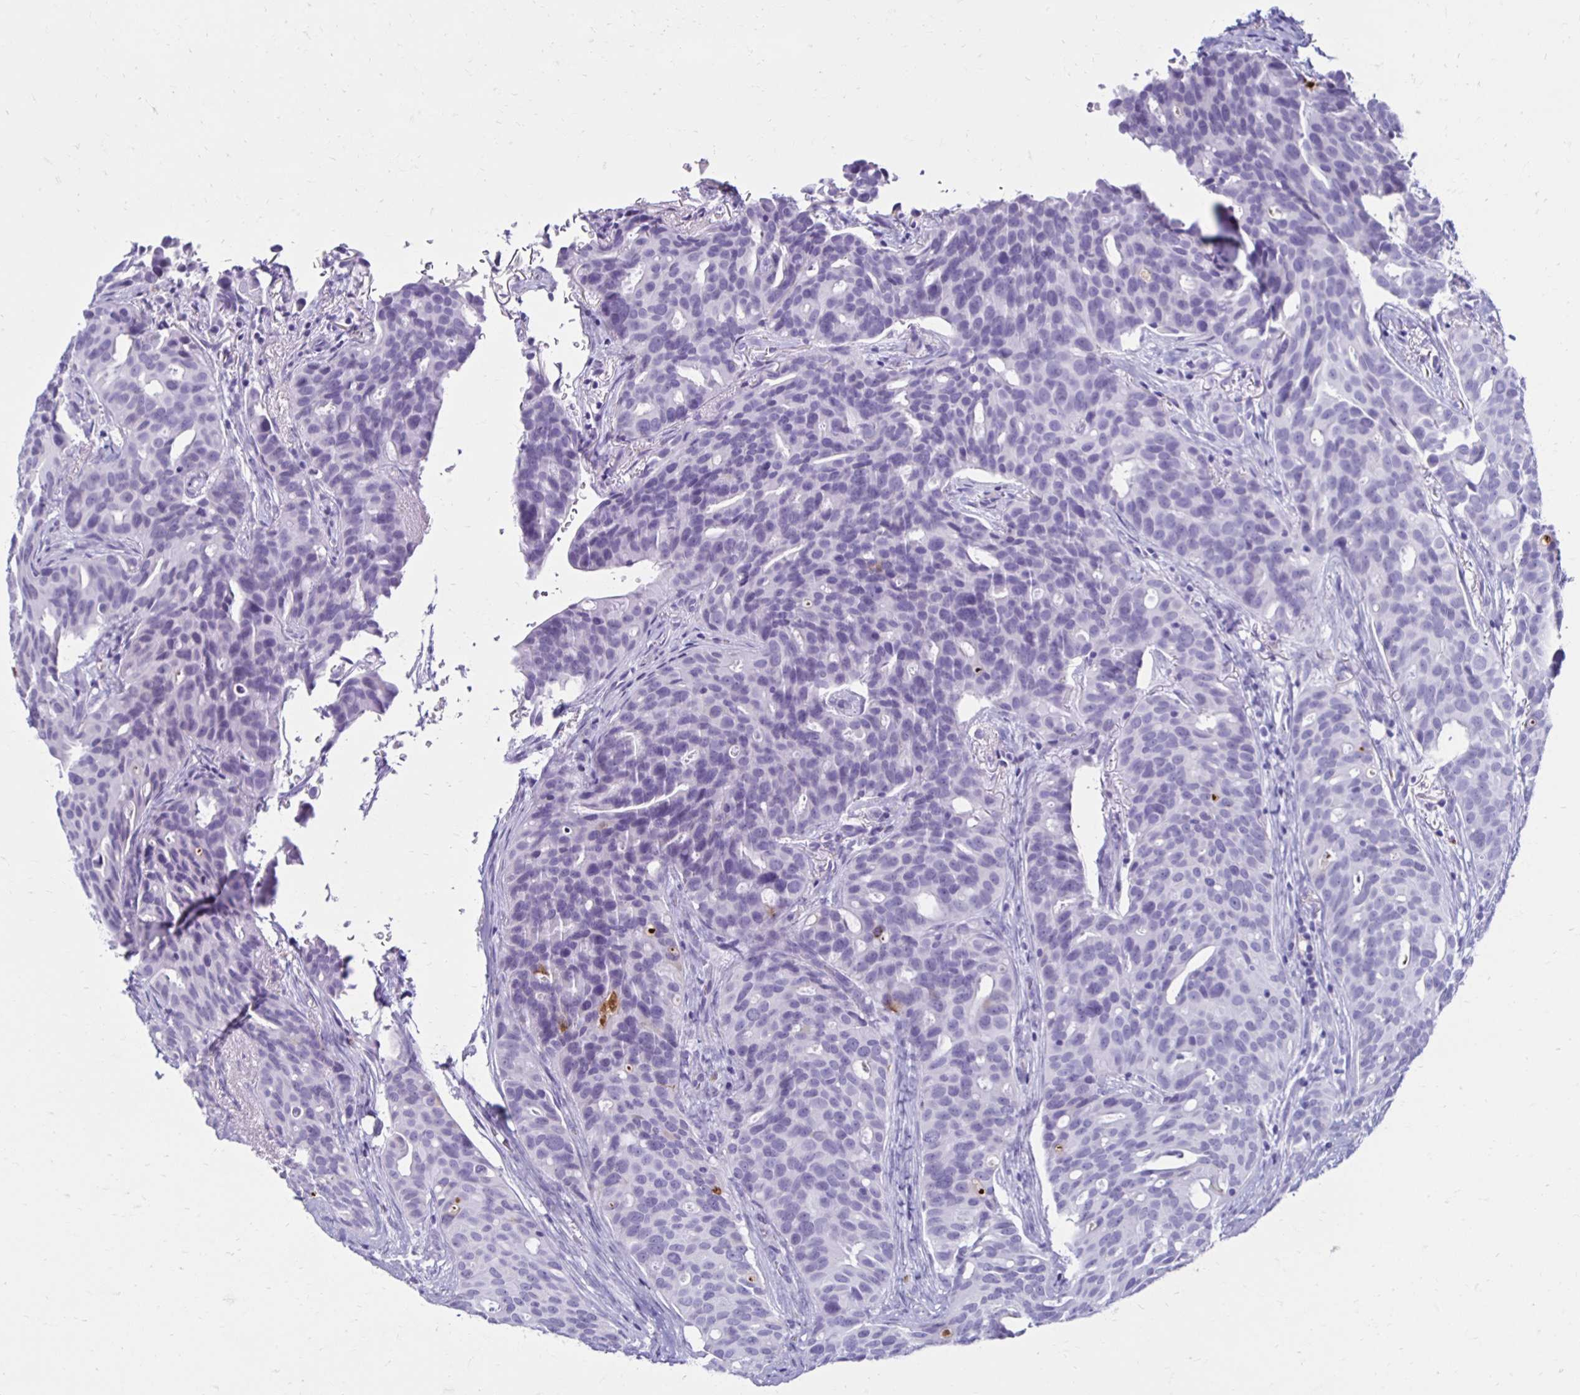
{"staining": {"intensity": "negative", "quantity": "none", "location": "none"}, "tissue": "breast cancer", "cell_type": "Tumor cells", "image_type": "cancer", "snomed": [{"axis": "morphology", "description": "Duct carcinoma"}, {"axis": "topography", "description": "Breast"}], "caption": "Immunohistochemistry histopathology image of neoplastic tissue: breast cancer stained with DAB (3,3'-diaminobenzidine) displays no significant protein expression in tumor cells.", "gene": "CST5", "patient": {"sex": "female", "age": 54}}